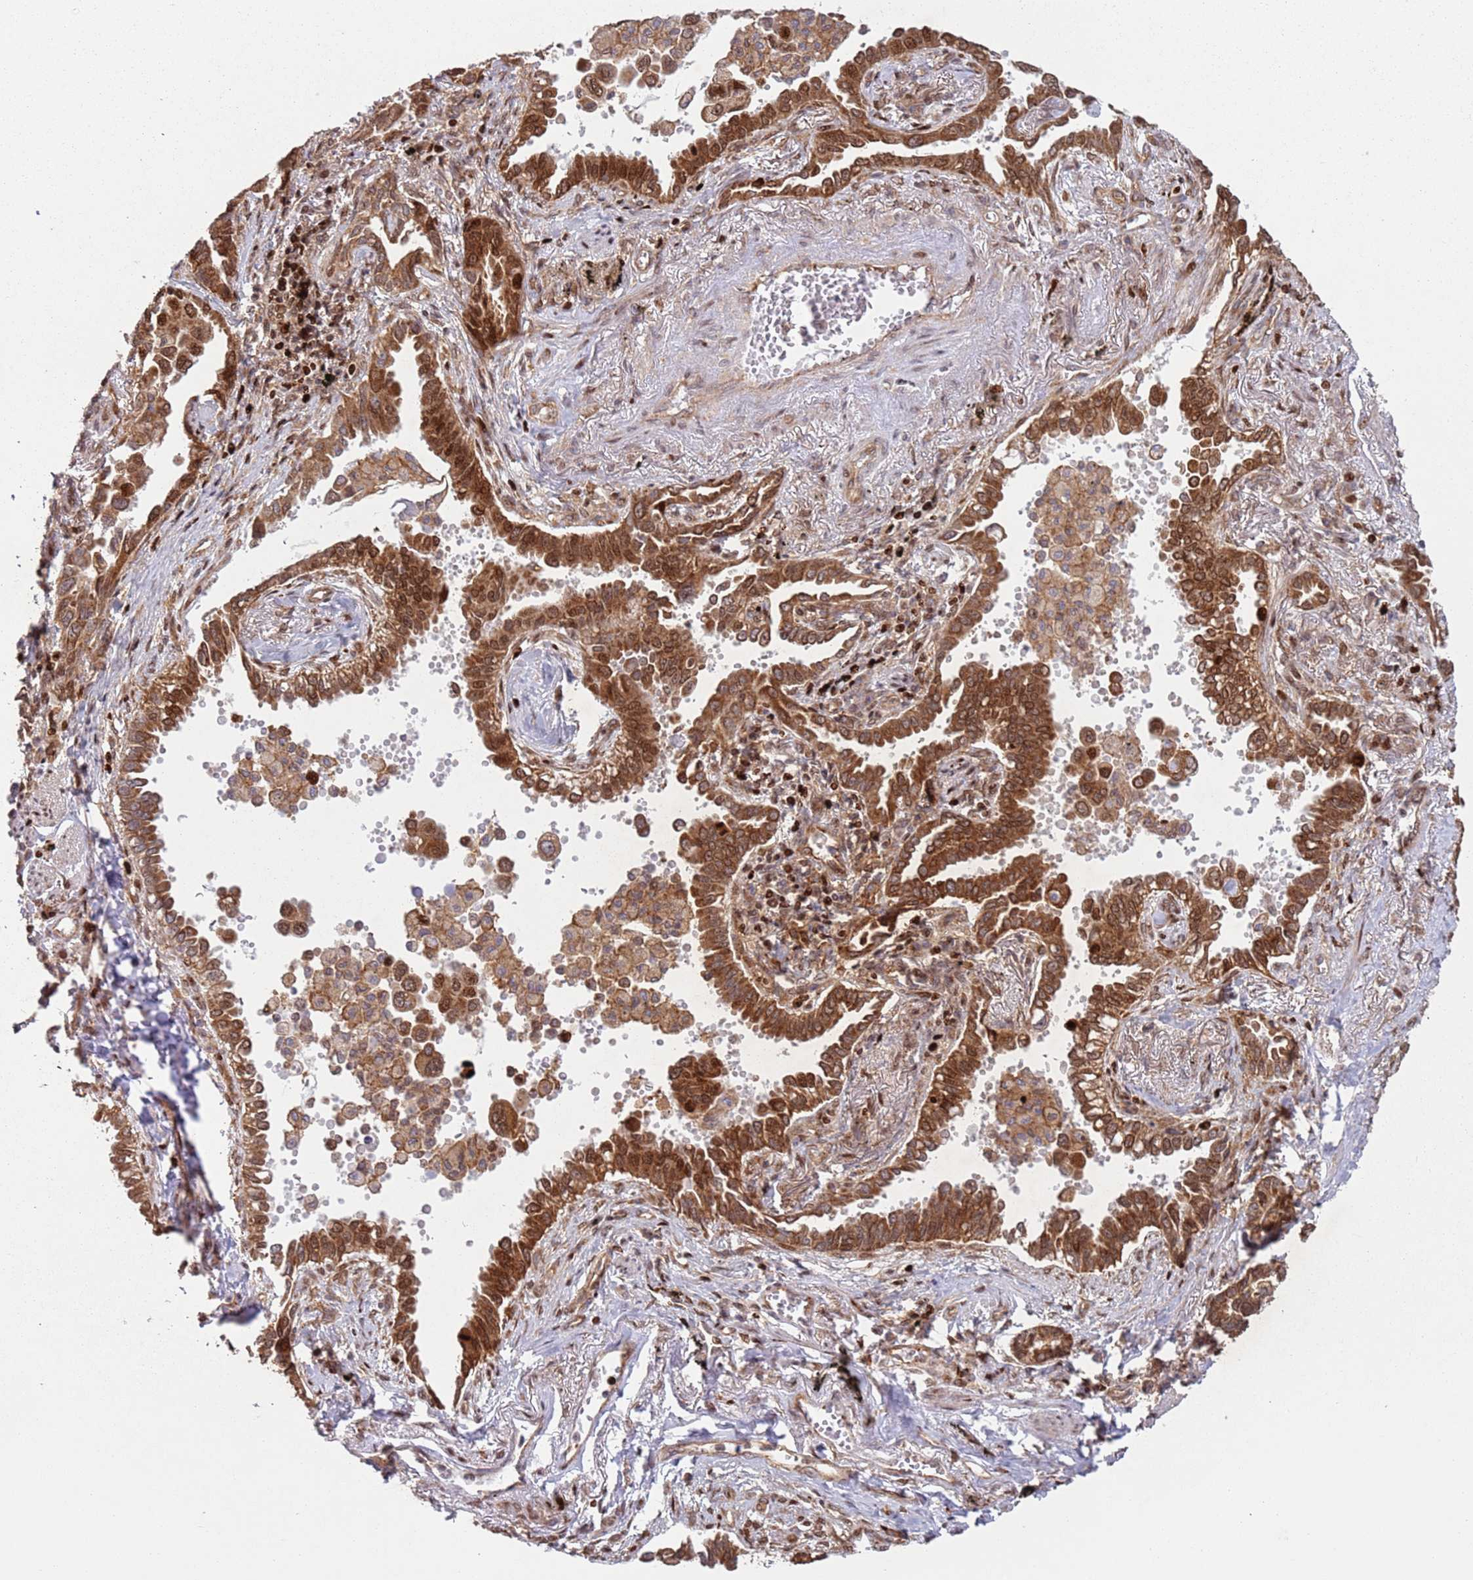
{"staining": {"intensity": "strong", "quantity": ">75%", "location": "cytoplasmic/membranous,nuclear"}, "tissue": "lung cancer", "cell_type": "Tumor cells", "image_type": "cancer", "snomed": [{"axis": "morphology", "description": "Adenocarcinoma, NOS"}, {"axis": "topography", "description": "Lung"}], "caption": "An immunohistochemistry (IHC) micrograph of neoplastic tissue is shown. Protein staining in brown shows strong cytoplasmic/membranous and nuclear positivity in lung cancer (adenocarcinoma) within tumor cells.", "gene": "HNRNPLL", "patient": {"sex": "male", "age": 67}}